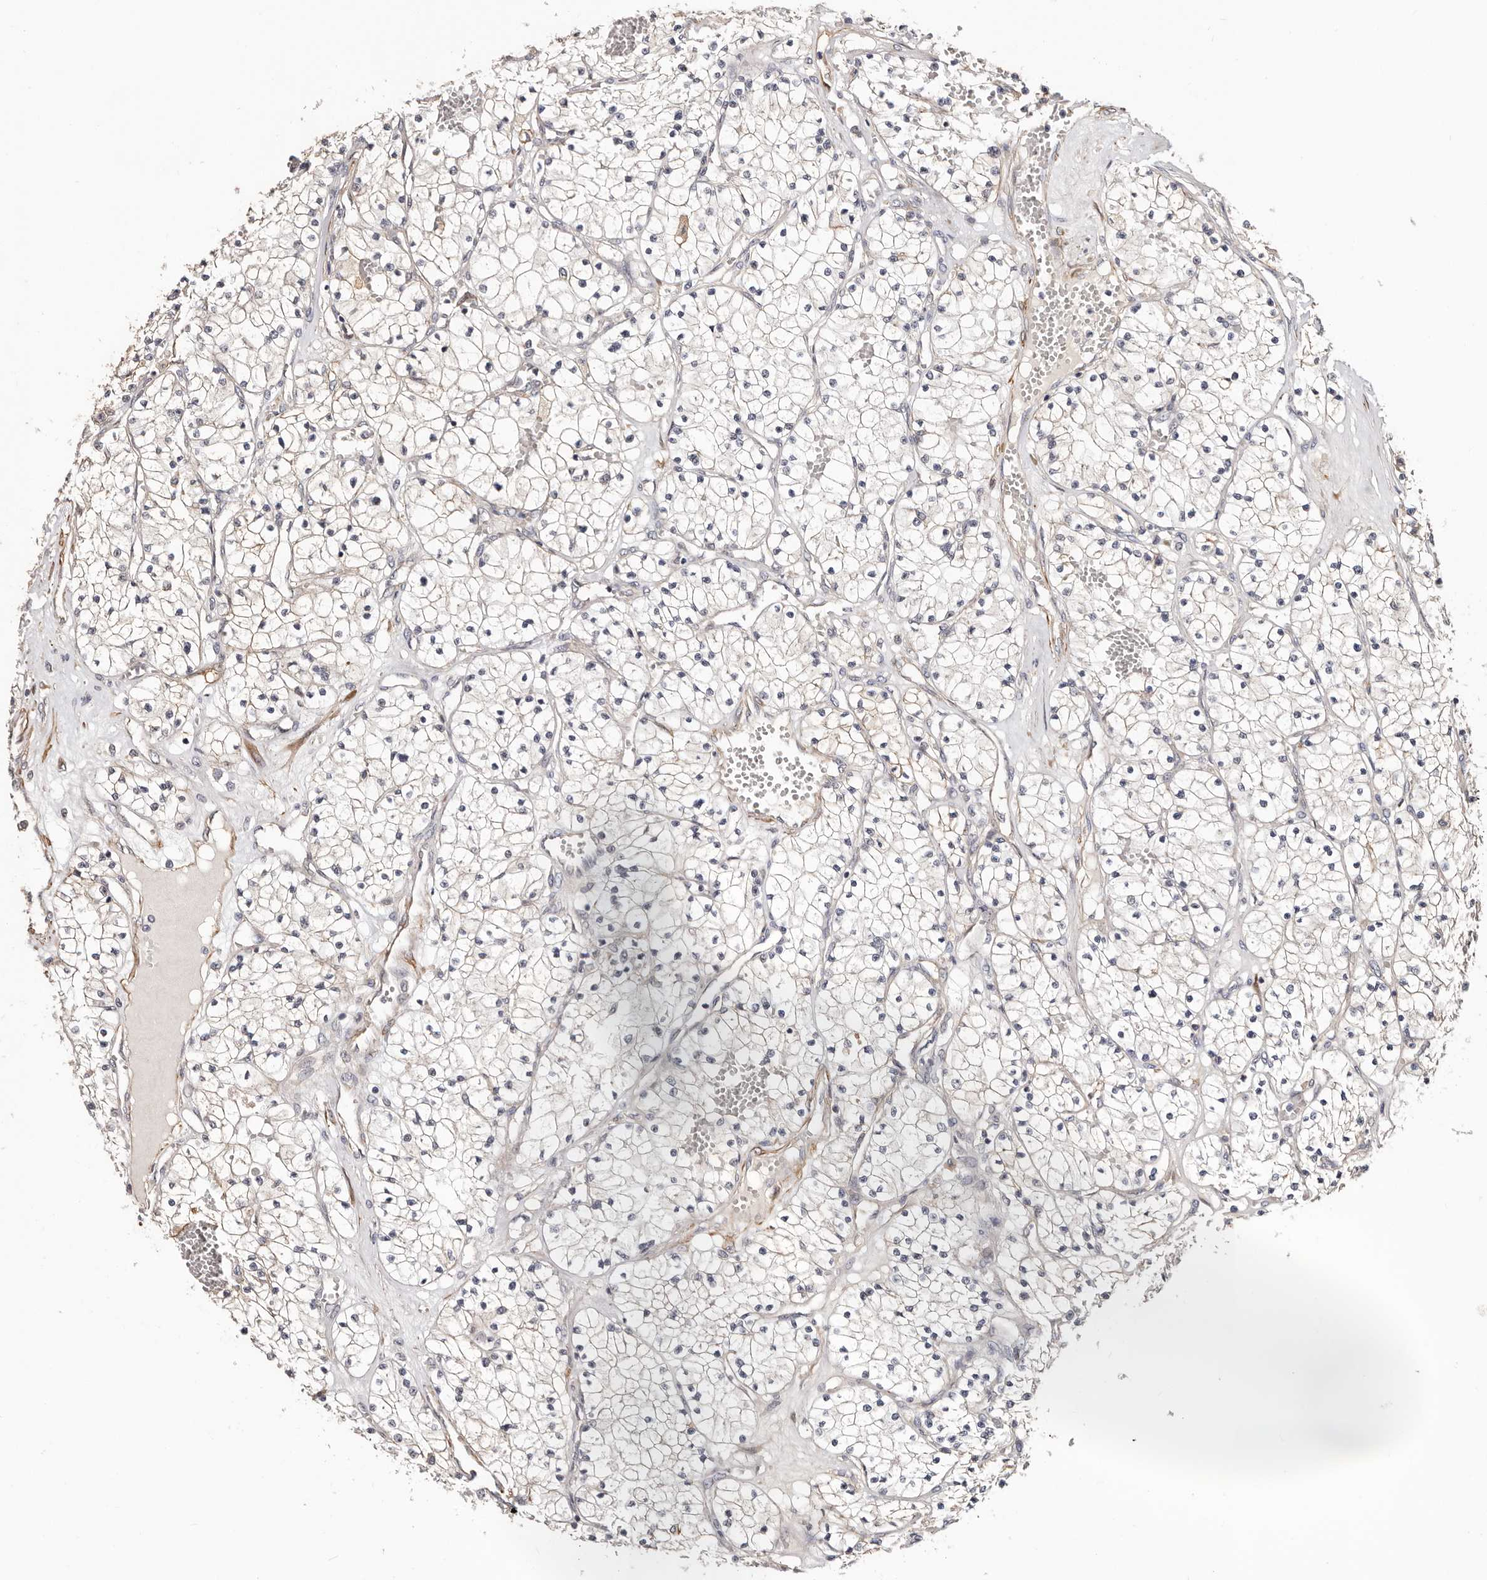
{"staining": {"intensity": "negative", "quantity": "none", "location": "none"}, "tissue": "renal cancer", "cell_type": "Tumor cells", "image_type": "cancer", "snomed": [{"axis": "morphology", "description": "Normal tissue, NOS"}, {"axis": "morphology", "description": "Adenocarcinoma, NOS"}, {"axis": "topography", "description": "Kidney"}], "caption": "Immunohistochemistry (IHC) histopathology image of renal cancer stained for a protein (brown), which shows no expression in tumor cells.", "gene": "TRIP13", "patient": {"sex": "male", "age": 68}}